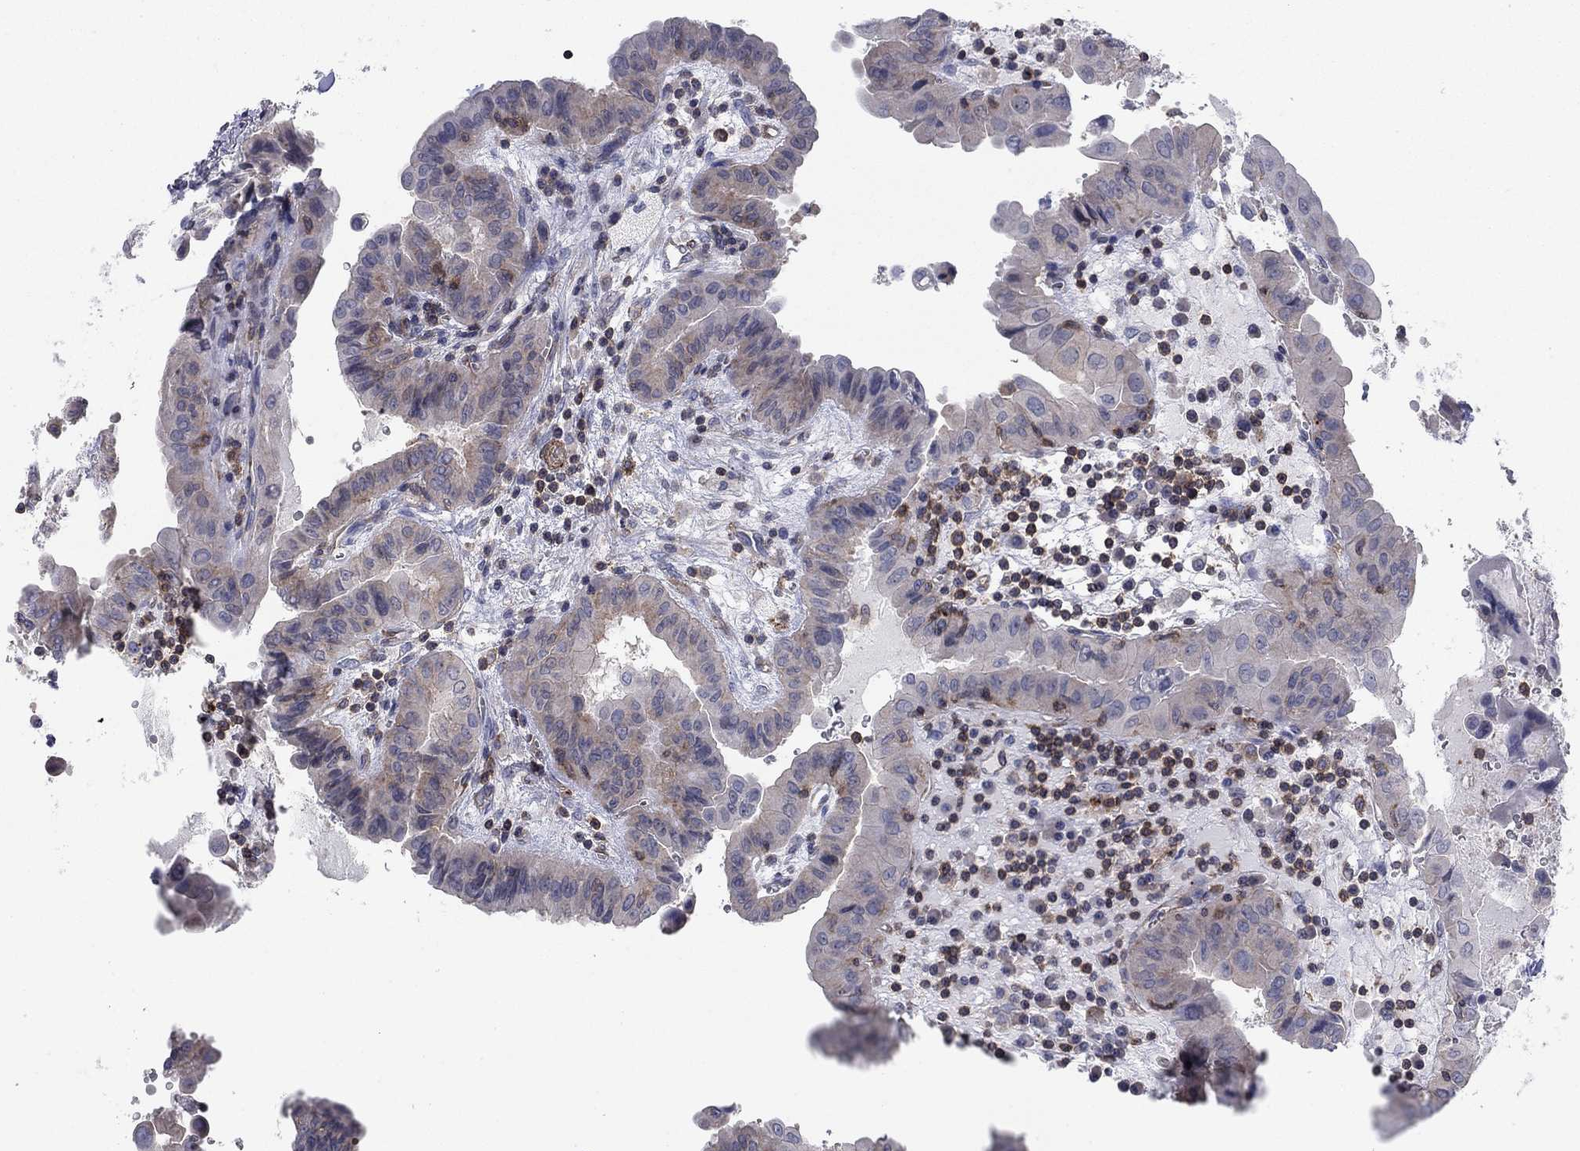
{"staining": {"intensity": "weak", "quantity": "25%-75%", "location": "cytoplasmic/membranous"}, "tissue": "thyroid cancer", "cell_type": "Tumor cells", "image_type": "cancer", "snomed": [{"axis": "morphology", "description": "Papillary adenocarcinoma, NOS"}, {"axis": "topography", "description": "Thyroid gland"}], "caption": "A brown stain labels weak cytoplasmic/membranous staining of a protein in human thyroid cancer tumor cells. (Stains: DAB (3,3'-diaminobenzidine) in brown, nuclei in blue, Microscopy: brightfield microscopy at high magnification).", "gene": "PSD4", "patient": {"sex": "female", "age": 37}}